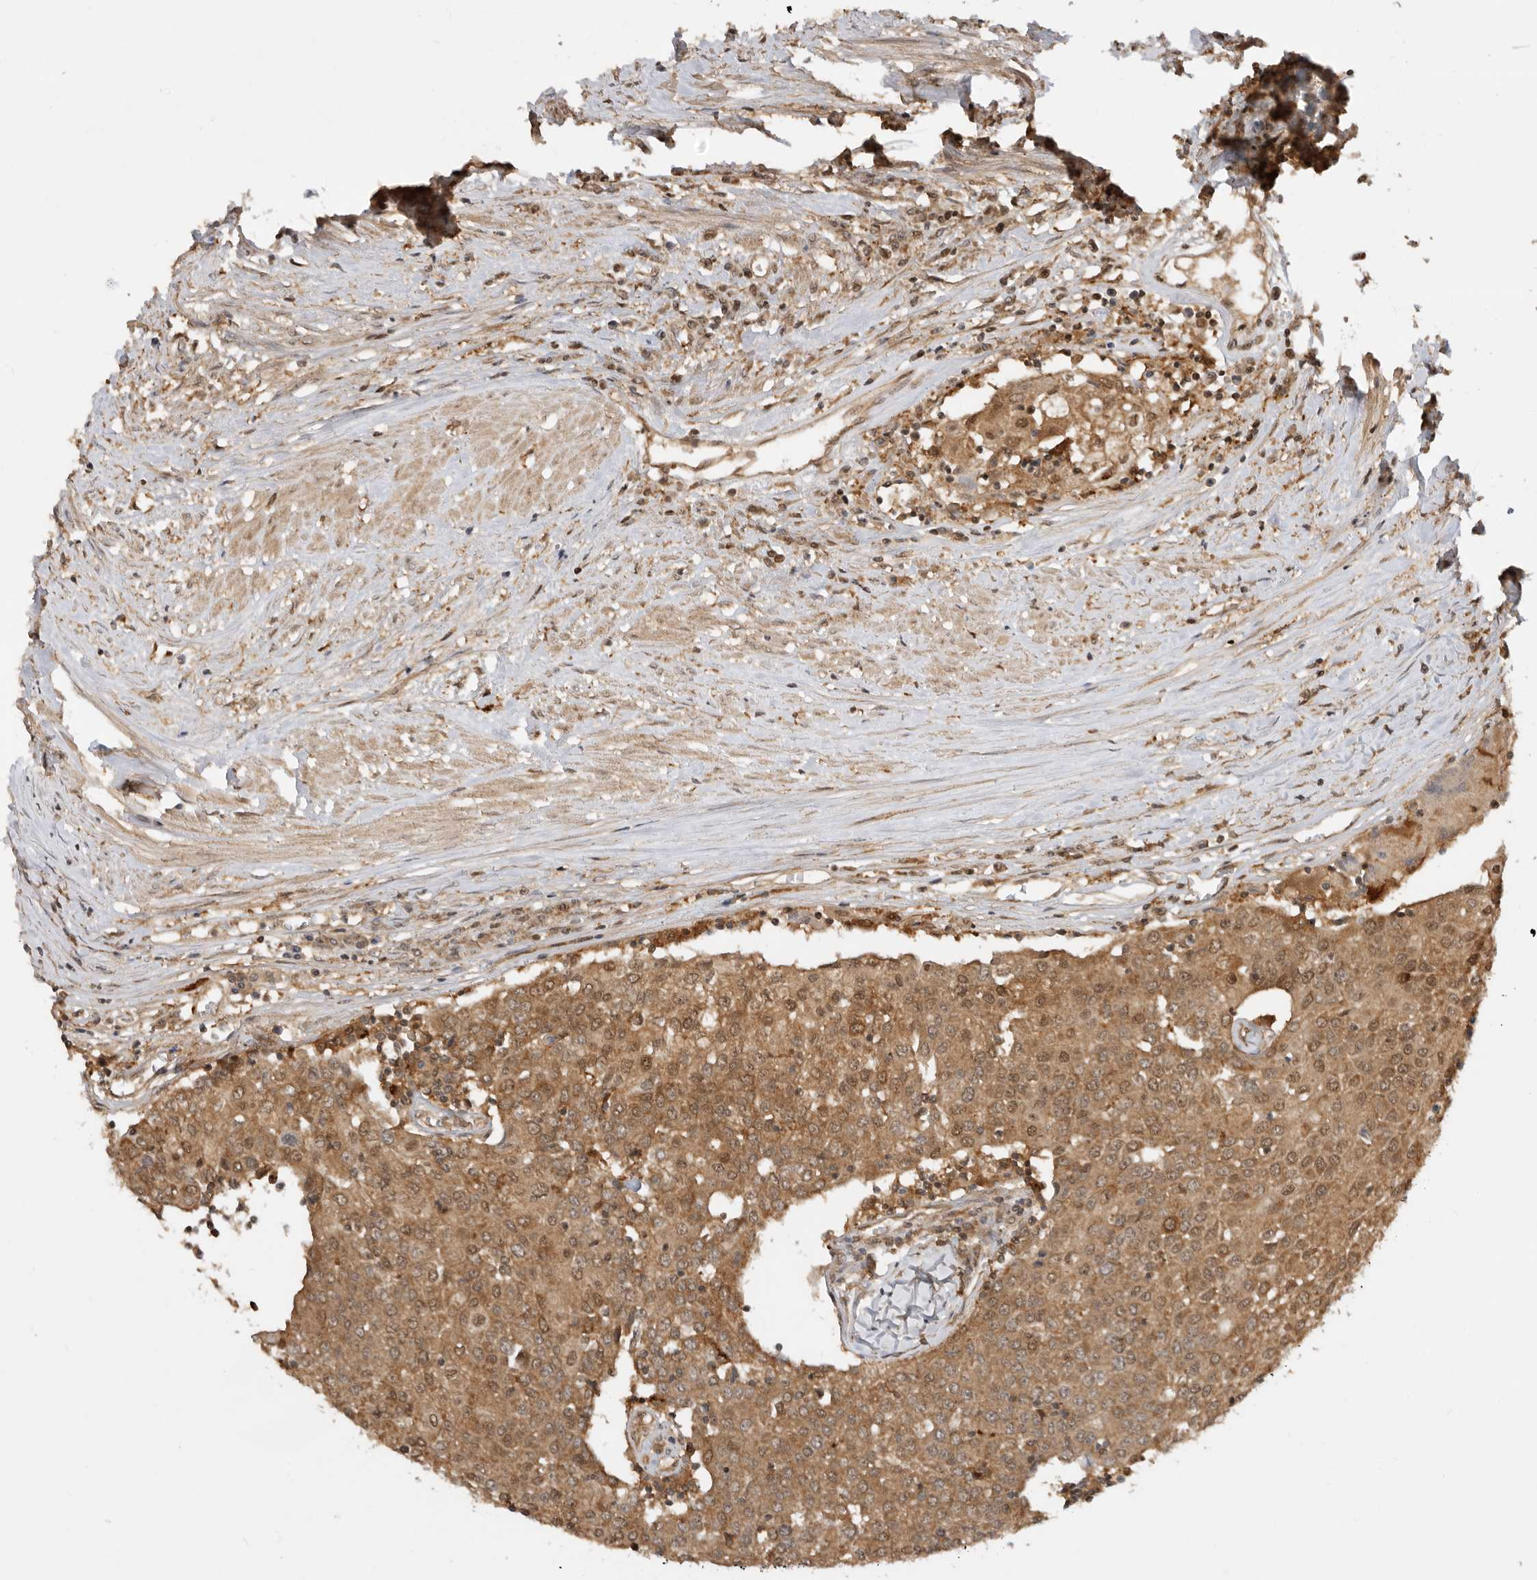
{"staining": {"intensity": "moderate", "quantity": ">75%", "location": "cytoplasmic/membranous,nuclear"}, "tissue": "urothelial cancer", "cell_type": "Tumor cells", "image_type": "cancer", "snomed": [{"axis": "morphology", "description": "Urothelial carcinoma, High grade"}, {"axis": "topography", "description": "Urinary bladder"}], "caption": "Urothelial cancer stained with IHC demonstrates moderate cytoplasmic/membranous and nuclear expression in approximately >75% of tumor cells.", "gene": "ADPRS", "patient": {"sex": "female", "age": 85}}